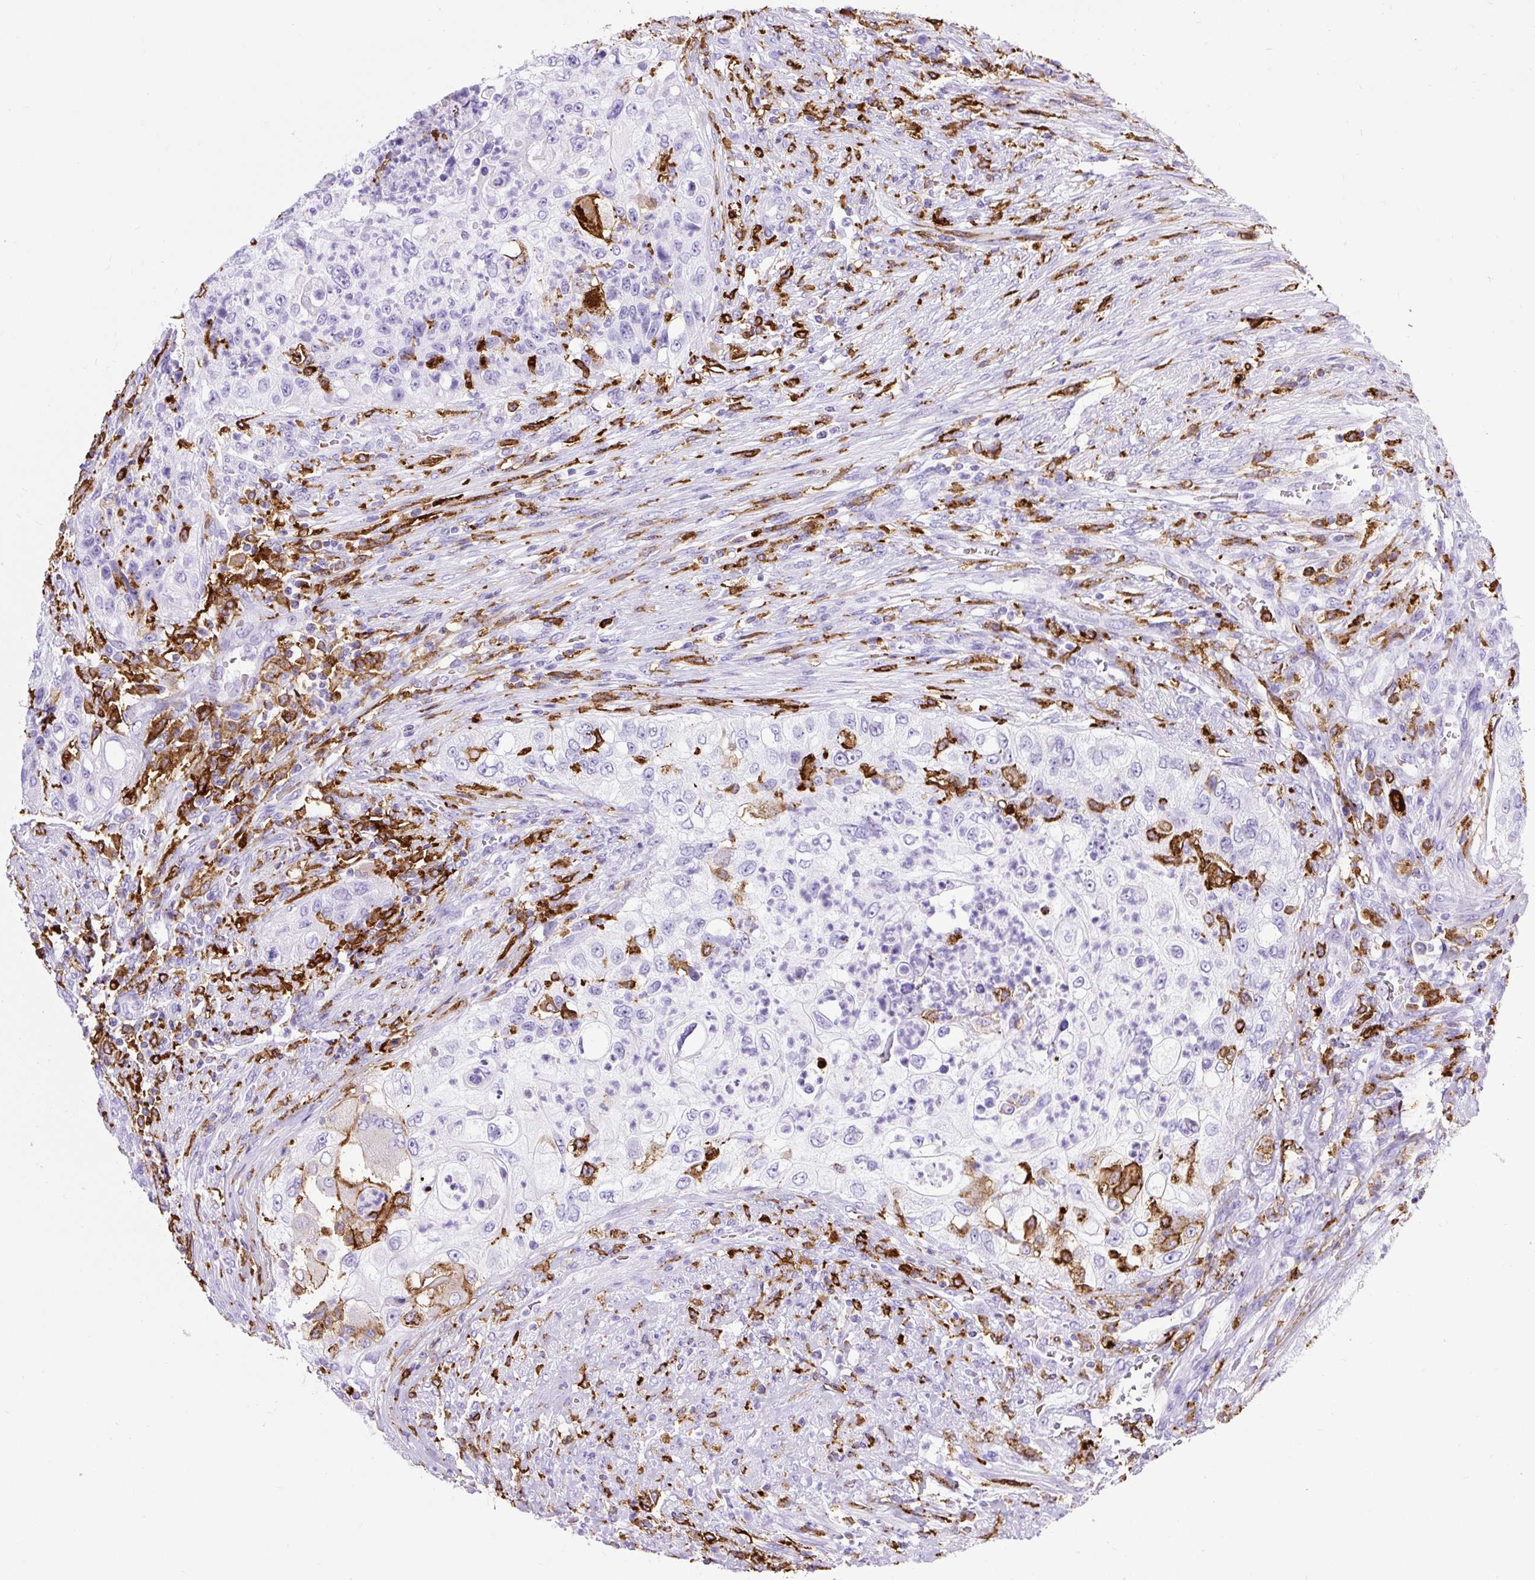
{"staining": {"intensity": "negative", "quantity": "none", "location": "none"}, "tissue": "urothelial cancer", "cell_type": "Tumor cells", "image_type": "cancer", "snomed": [{"axis": "morphology", "description": "Urothelial carcinoma, High grade"}, {"axis": "topography", "description": "Urinary bladder"}], "caption": "Urothelial cancer was stained to show a protein in brown. There is no significant positivity in tumor cells.", "gene": "HLA-DRA", "patient": {"sex": "female", "age": 60}}